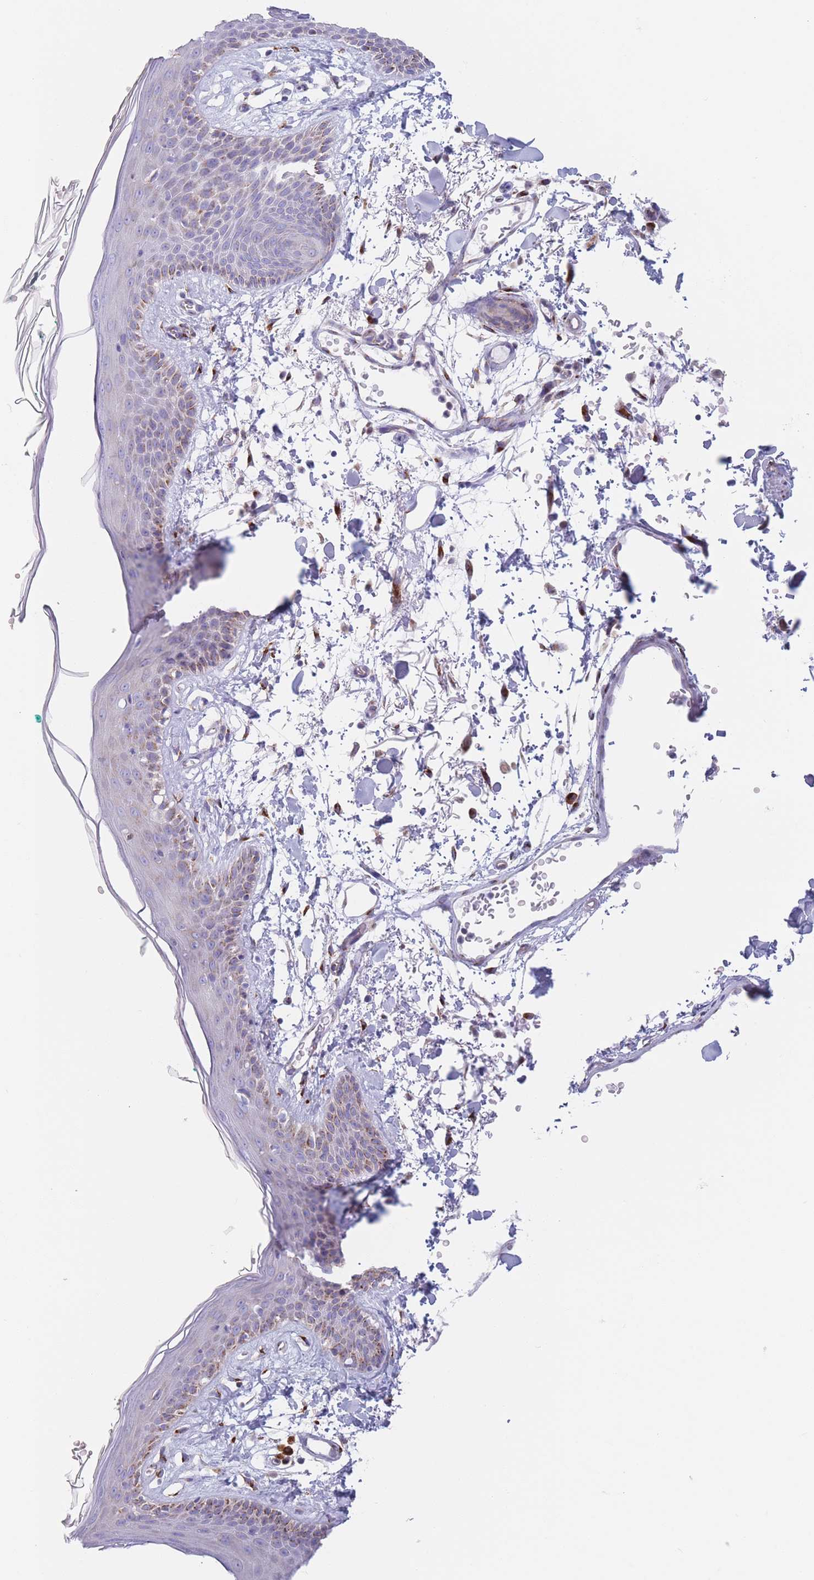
{"staining": {"intensity": "moderate", "quantity": ">75%", "location": "cytoplasmic/membranous"}, "tissue": "skin", "cell_type": "Fibroblasts", "image_type": "normal", "snomed": [{"axis": "morphology", "description": "Normal tissue, NOS"}, {"axis": "topography", "description": "Skin"}], "caption": "DAB immunohistochemical staining of unremarkable skin shows moderate cytoplasmic/membranous protein expression in approximately >75% of fibroblasts. (DAB IHC, brown staining for protein, blue staining for nuclei).", "gene": "MRPL30", "patient": {"sex": "male", "age": 79}}